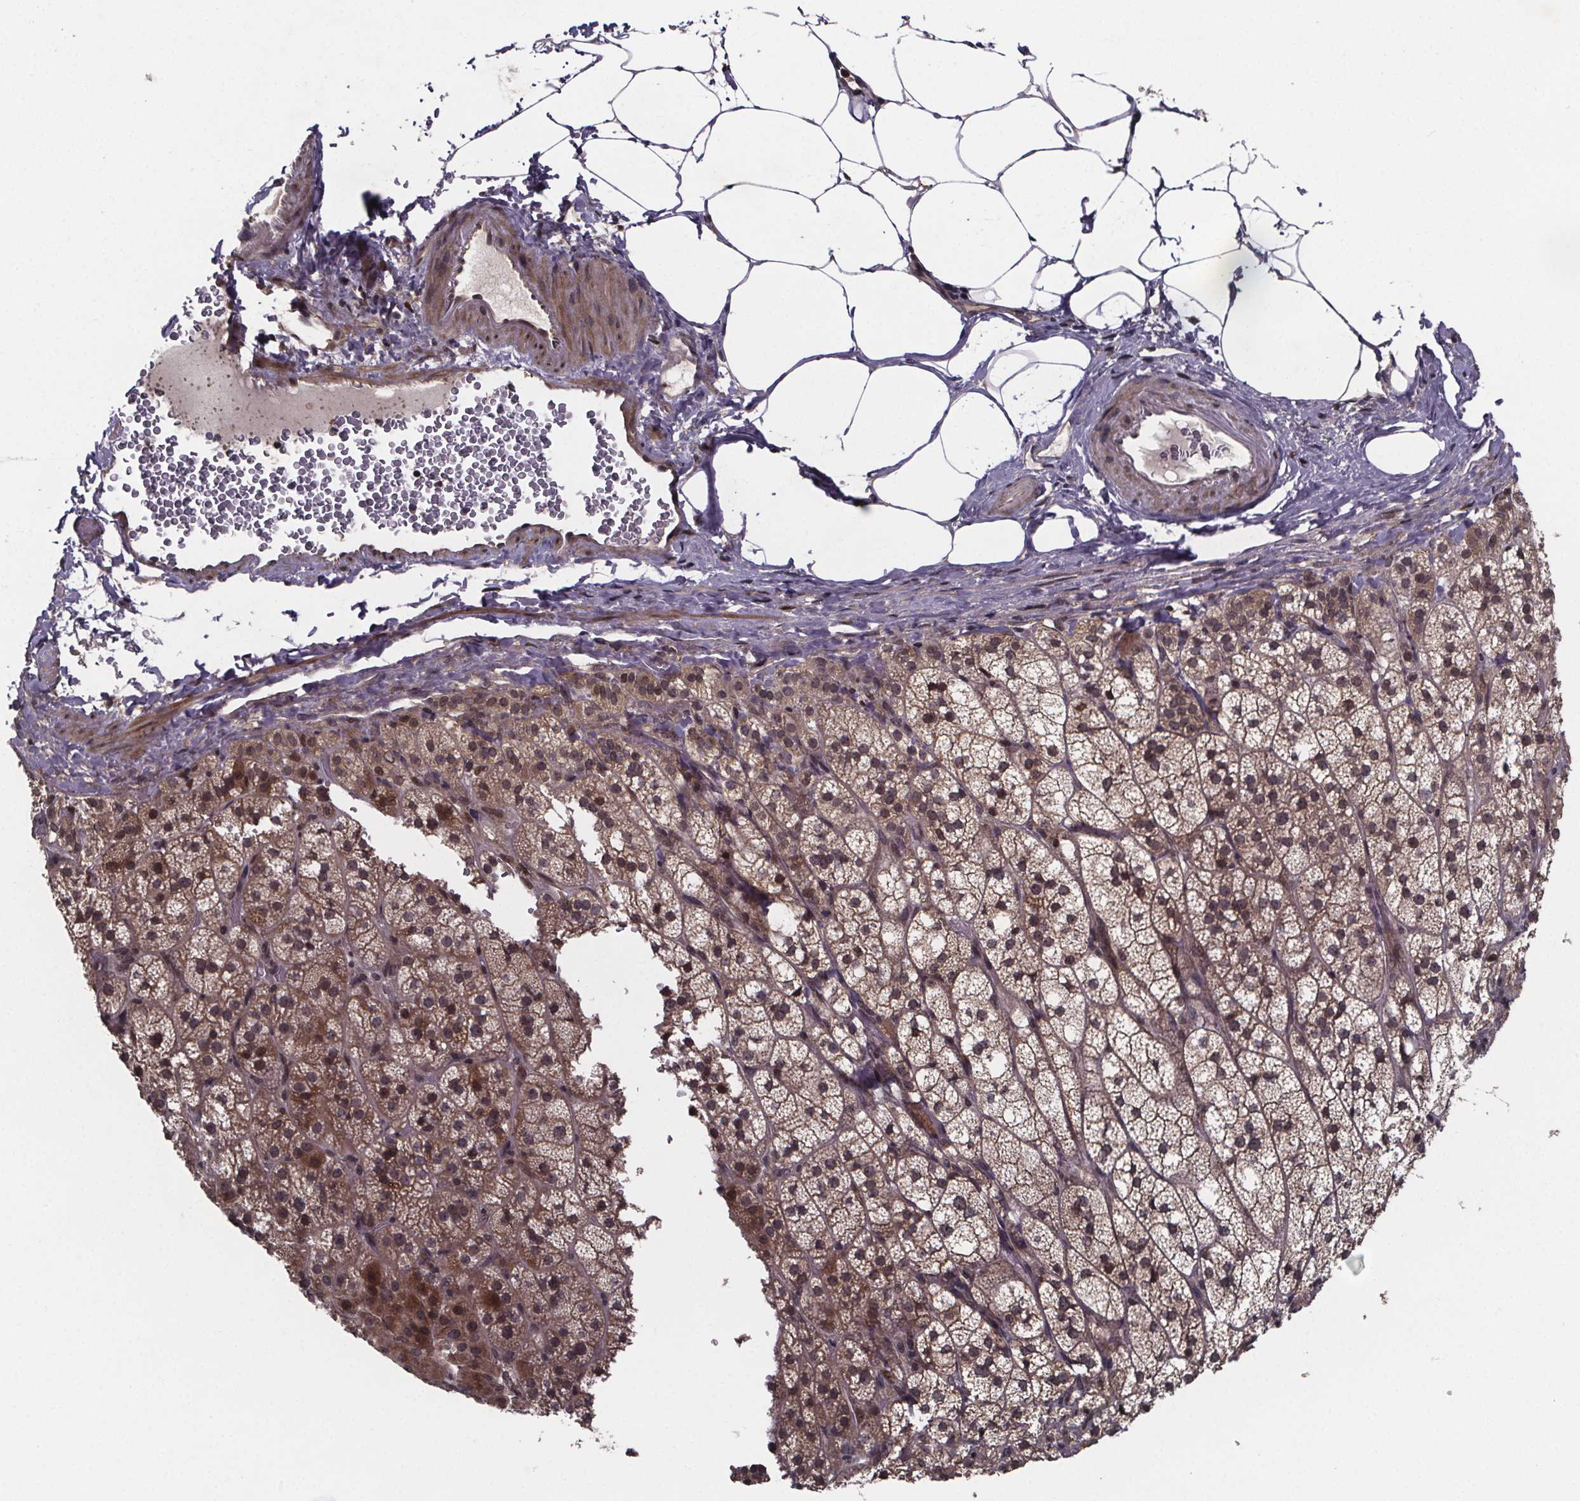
{"staining": {"intensity": "moderate", "quantity": "25%-75%", "location": "cytoplasmic/membranous,nuclear"}, "tissue": "adrenal gland", "cell_type": "Glandular cells", "image_type": "normal", "snomed": [{"axis": "morphology", "description": "Normal tissue, NOS"}, {"axis": "topography", "description": "Adrenal gland"}], "caption": "Immunohistochemical staining of benign adrenal gland demonstrates medium levels of moderate cytoplasmic/membranous,nuclear positivity in about 25%-75% of glandular cells. (DAB (3,3'-diaminobenzidine) = brown stain, brightfield microscopy at high magnification).", "gene": "FN3KRP", "patient": {"sex": "female", "age": 60}}